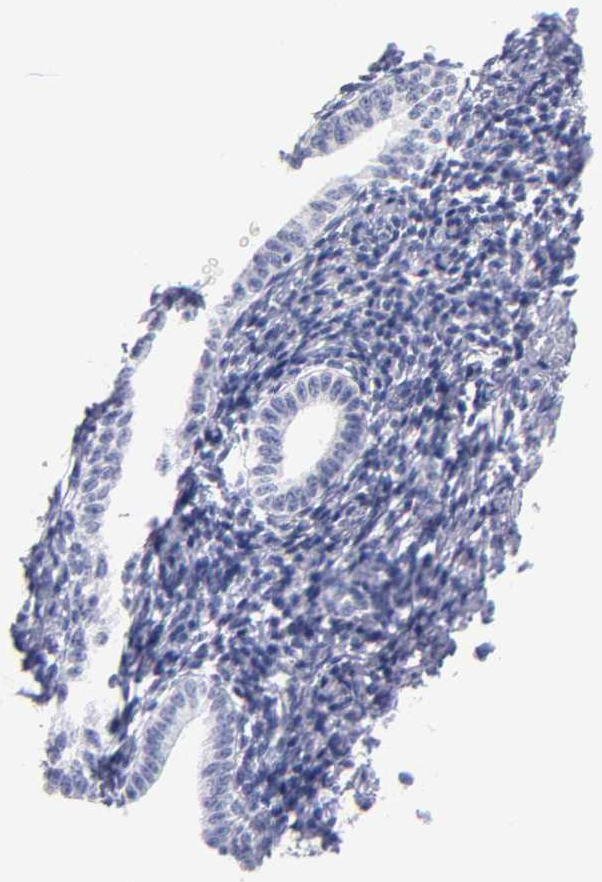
{"staining": {"intensity": "negative", "quantity": "none", "location": "none"}, "tissue": "endometrium", "cell_type": "Cells in endometrial stroma", "image_type": "normal", "snomed": [{"axis": "morphology", "description": "Normal tissue, NOS"}, {"axis": "topography", "description": "Endometrium"}], "caption": "Endometrium was stained to show a protein in brown. There is no significant expression in cells in endometrial stroma. (Brightfield microscopy of DAB IHC at high magnification).", "gene": "SNRPB", "patient": {"sex": "female", "age": 52}}